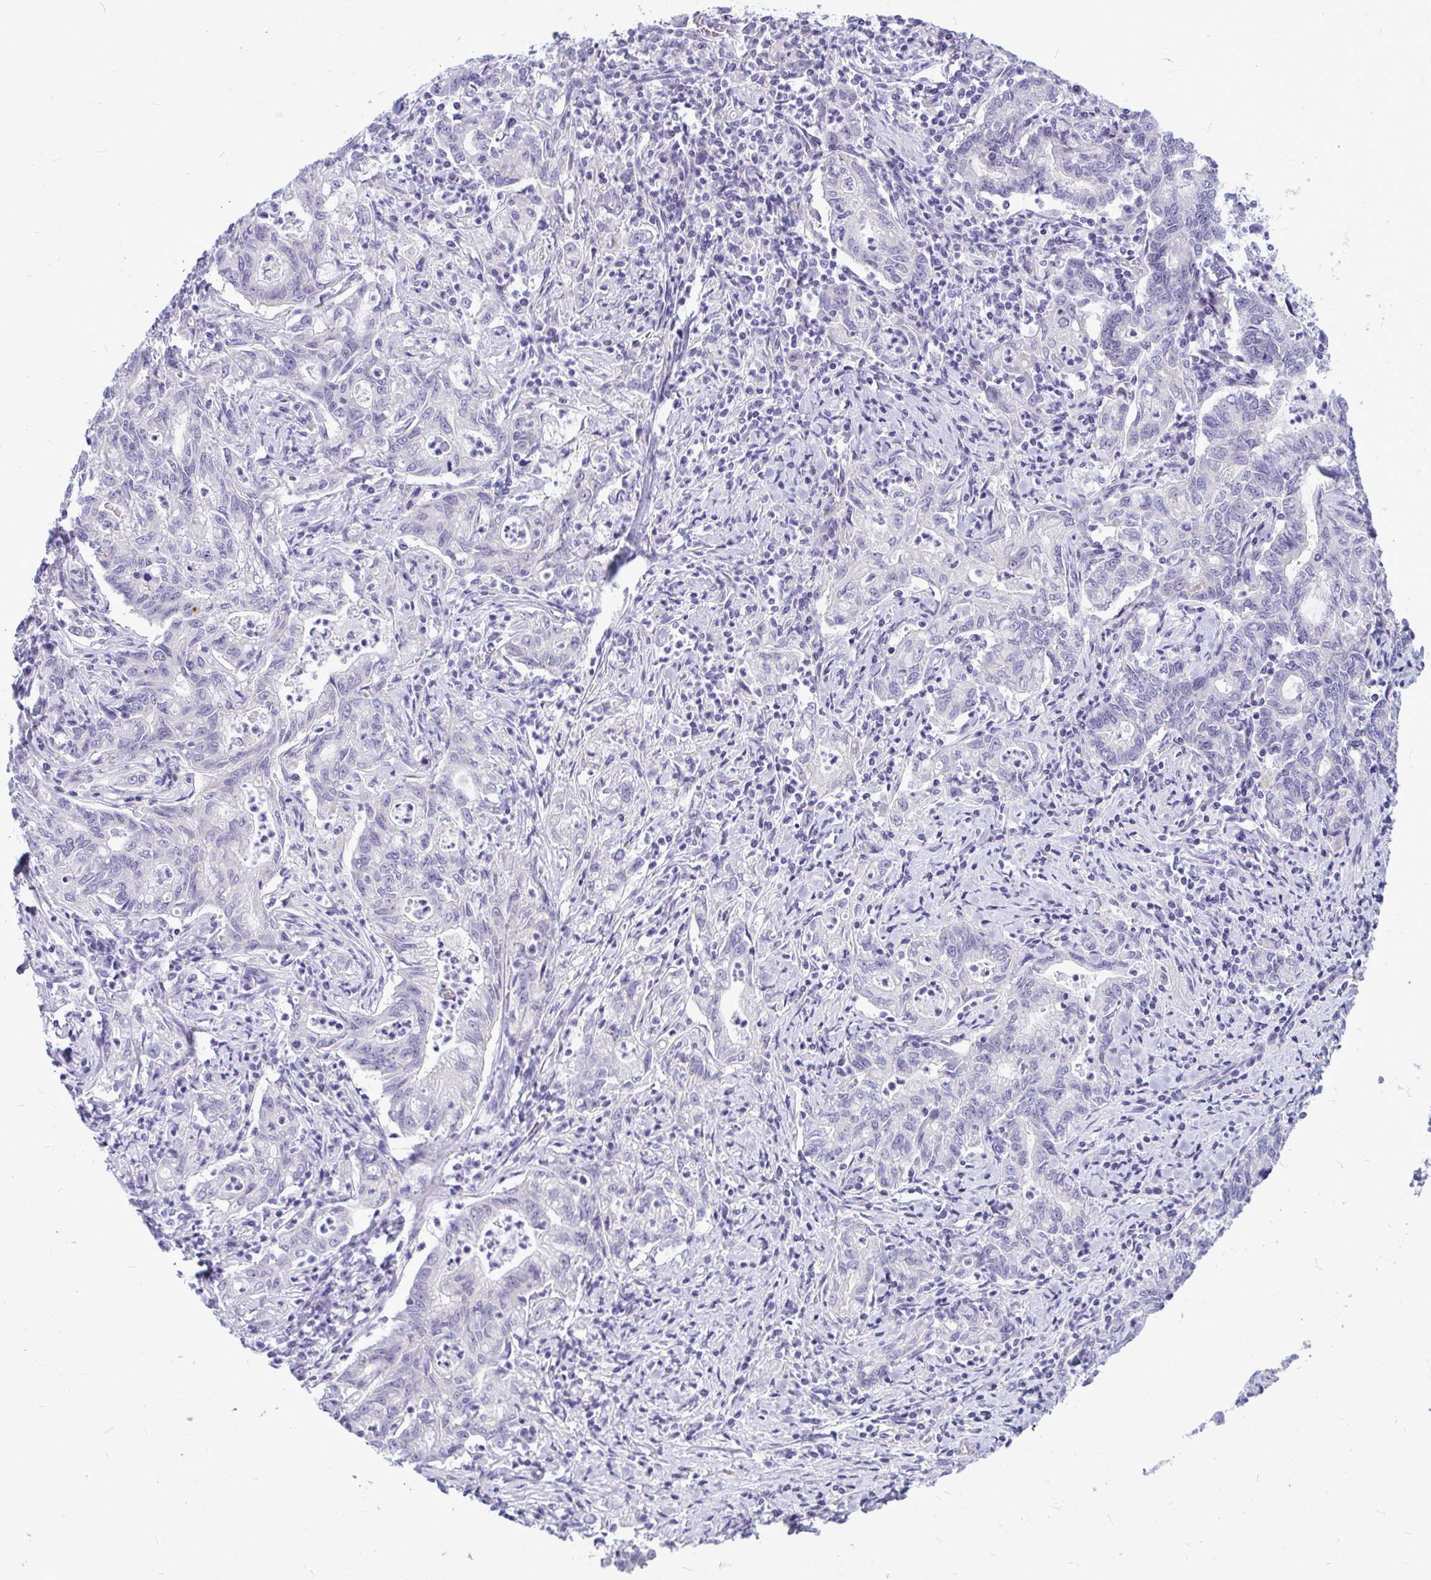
{"staining": {"intensity": "negative", "quantity": "none", "location": "none"}, "tissue": "stomach cancer", "cell_type": "Tumor cells", "image_type": "cancer", "snomed": [{"axis": "morphology", "description": "Adenocarcinoma, NOS"}, {"axis": "topography", "description": "Stomach, upper"}], "caption": "Human stomach adenocarcinoma stained for a protein using immunohistochemistry shows no expression in tumor cells.", "gene": "ZSCAN25", "patient": {"sex": "female", "age": 79}}